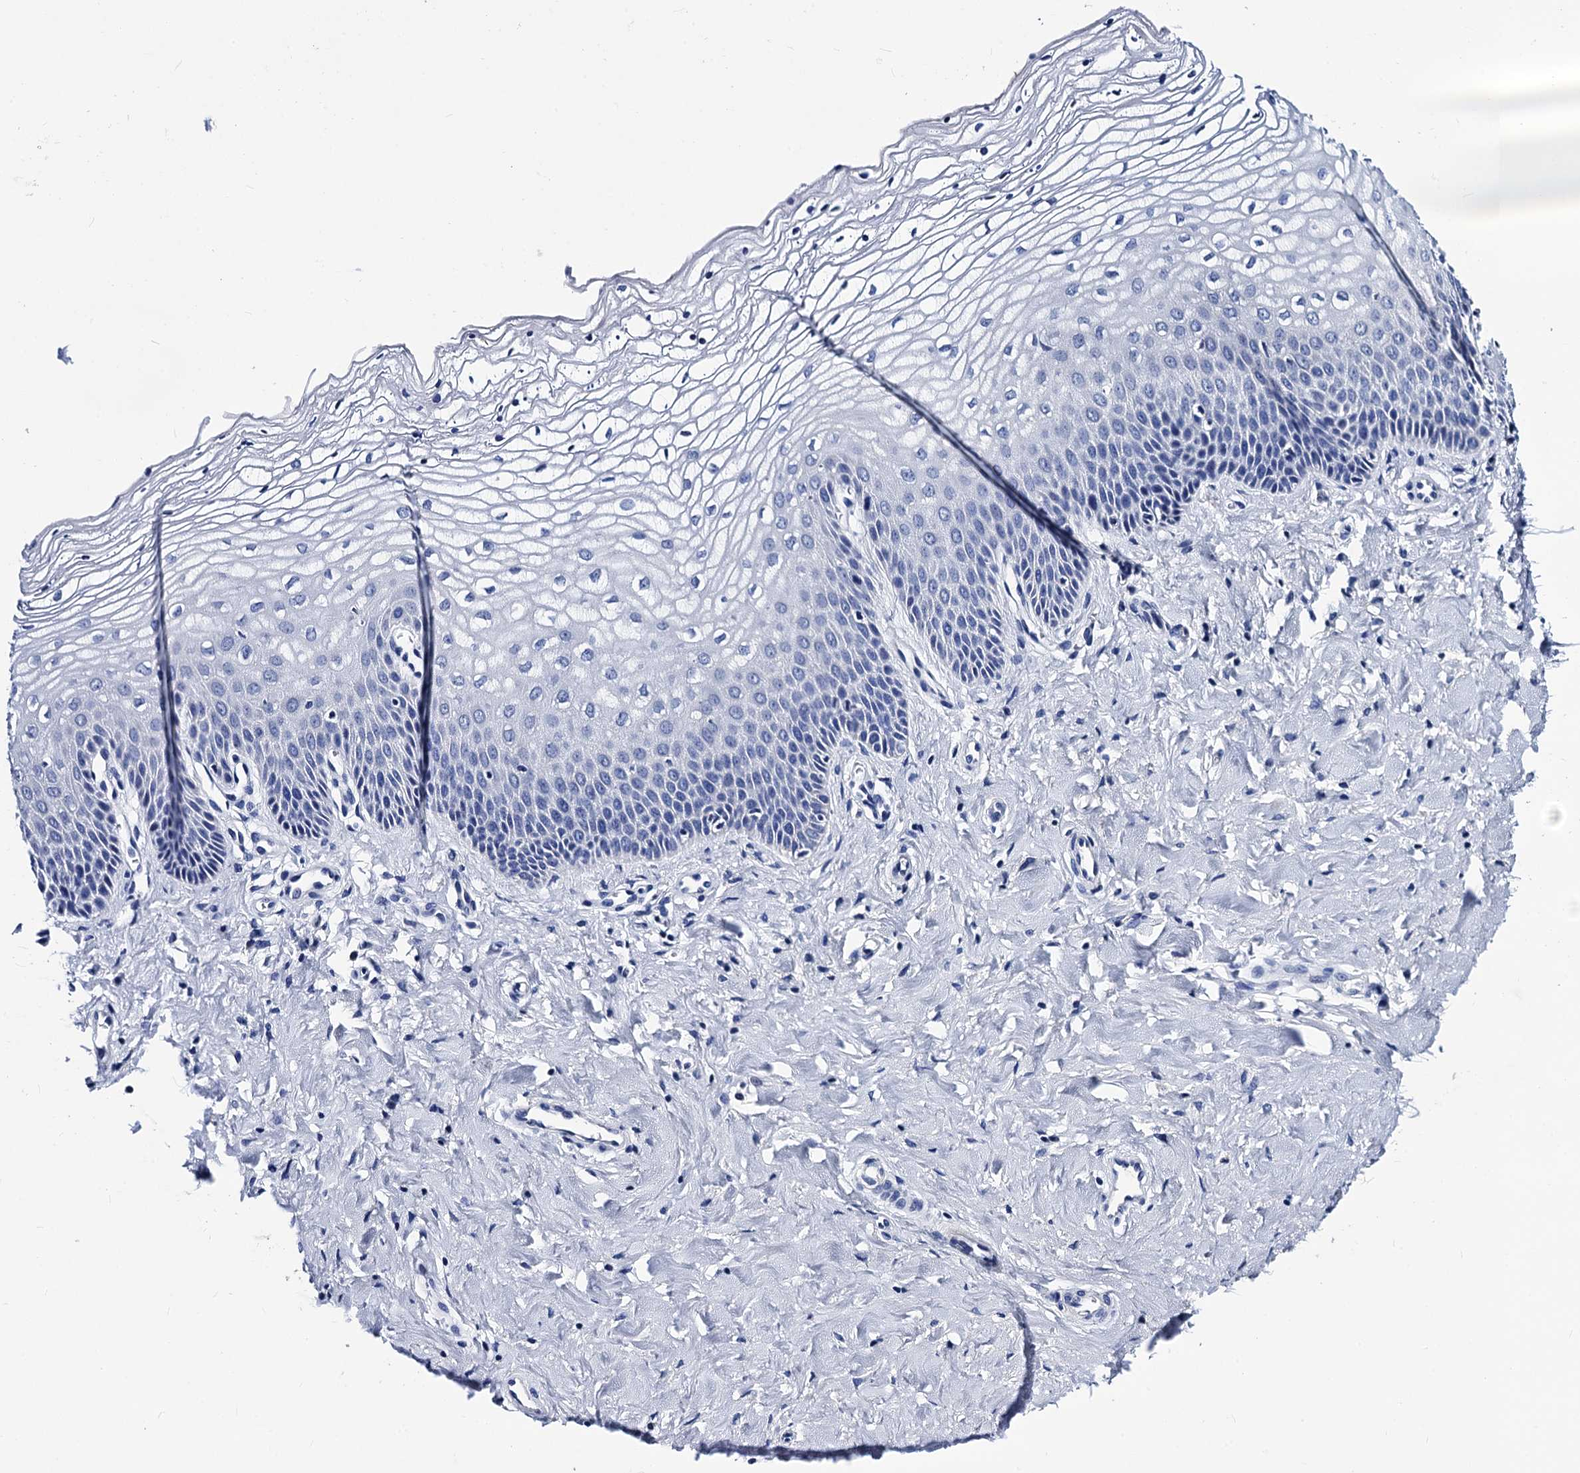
{"staining": {"intensity": "negative", "quantity": "none", "location": "none"}, "tissue": "vagina", "cell_type": "Squamous epithelial cells", "image_type": "normal", "snomed": [{"axis": "morphology", "description": "Normal tissue, NOS"}, {"axis": "topography", "description": "Vagina"}], "caption": "Immunohistochemistry of normal human vagina demonstrates no staining in squamous epithelial cells.", "gene": "LRRC30", "patient": {"sex": "female", "age": 68}}